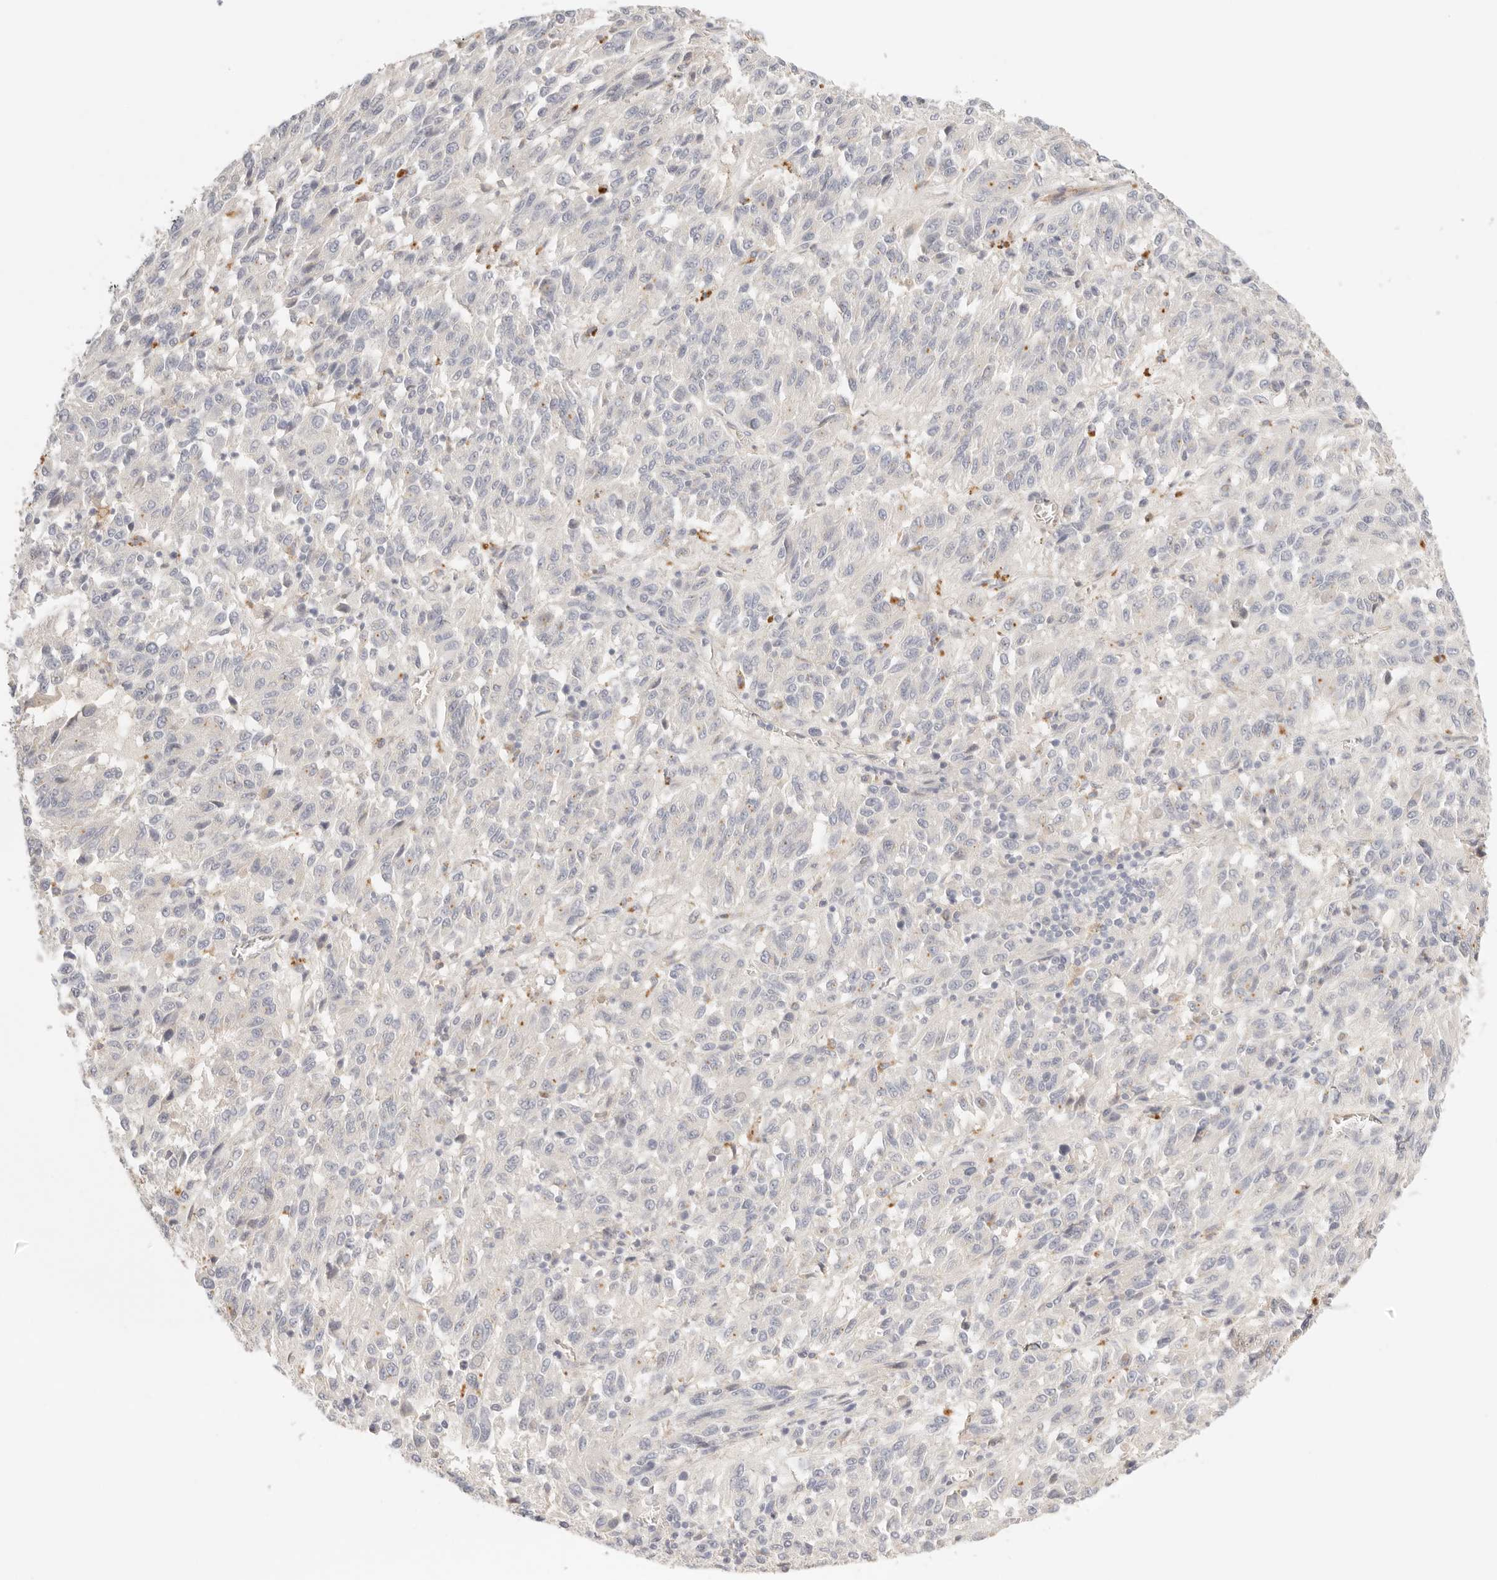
{"staining": {"intensity": "negative", "quantity": "none", "location": "none"}, "tissue": "melanoma", "cell_type": "Tumor cells", "image_type": "cancer", "snomed": [{"axis": "morphology", "description": "Malignant melanoma, Metastatic site"}, {"axis": "topography", "description": "Lung"}], "caption": "Malignant melanoma (metastatic site) was stained to show a protein in brown. There is no significant expression in tumor cells. (IHC, brightfield microscopy, high magnification).", "gene": "CEP120", "patient": {"sex": "male", "age": 64}}